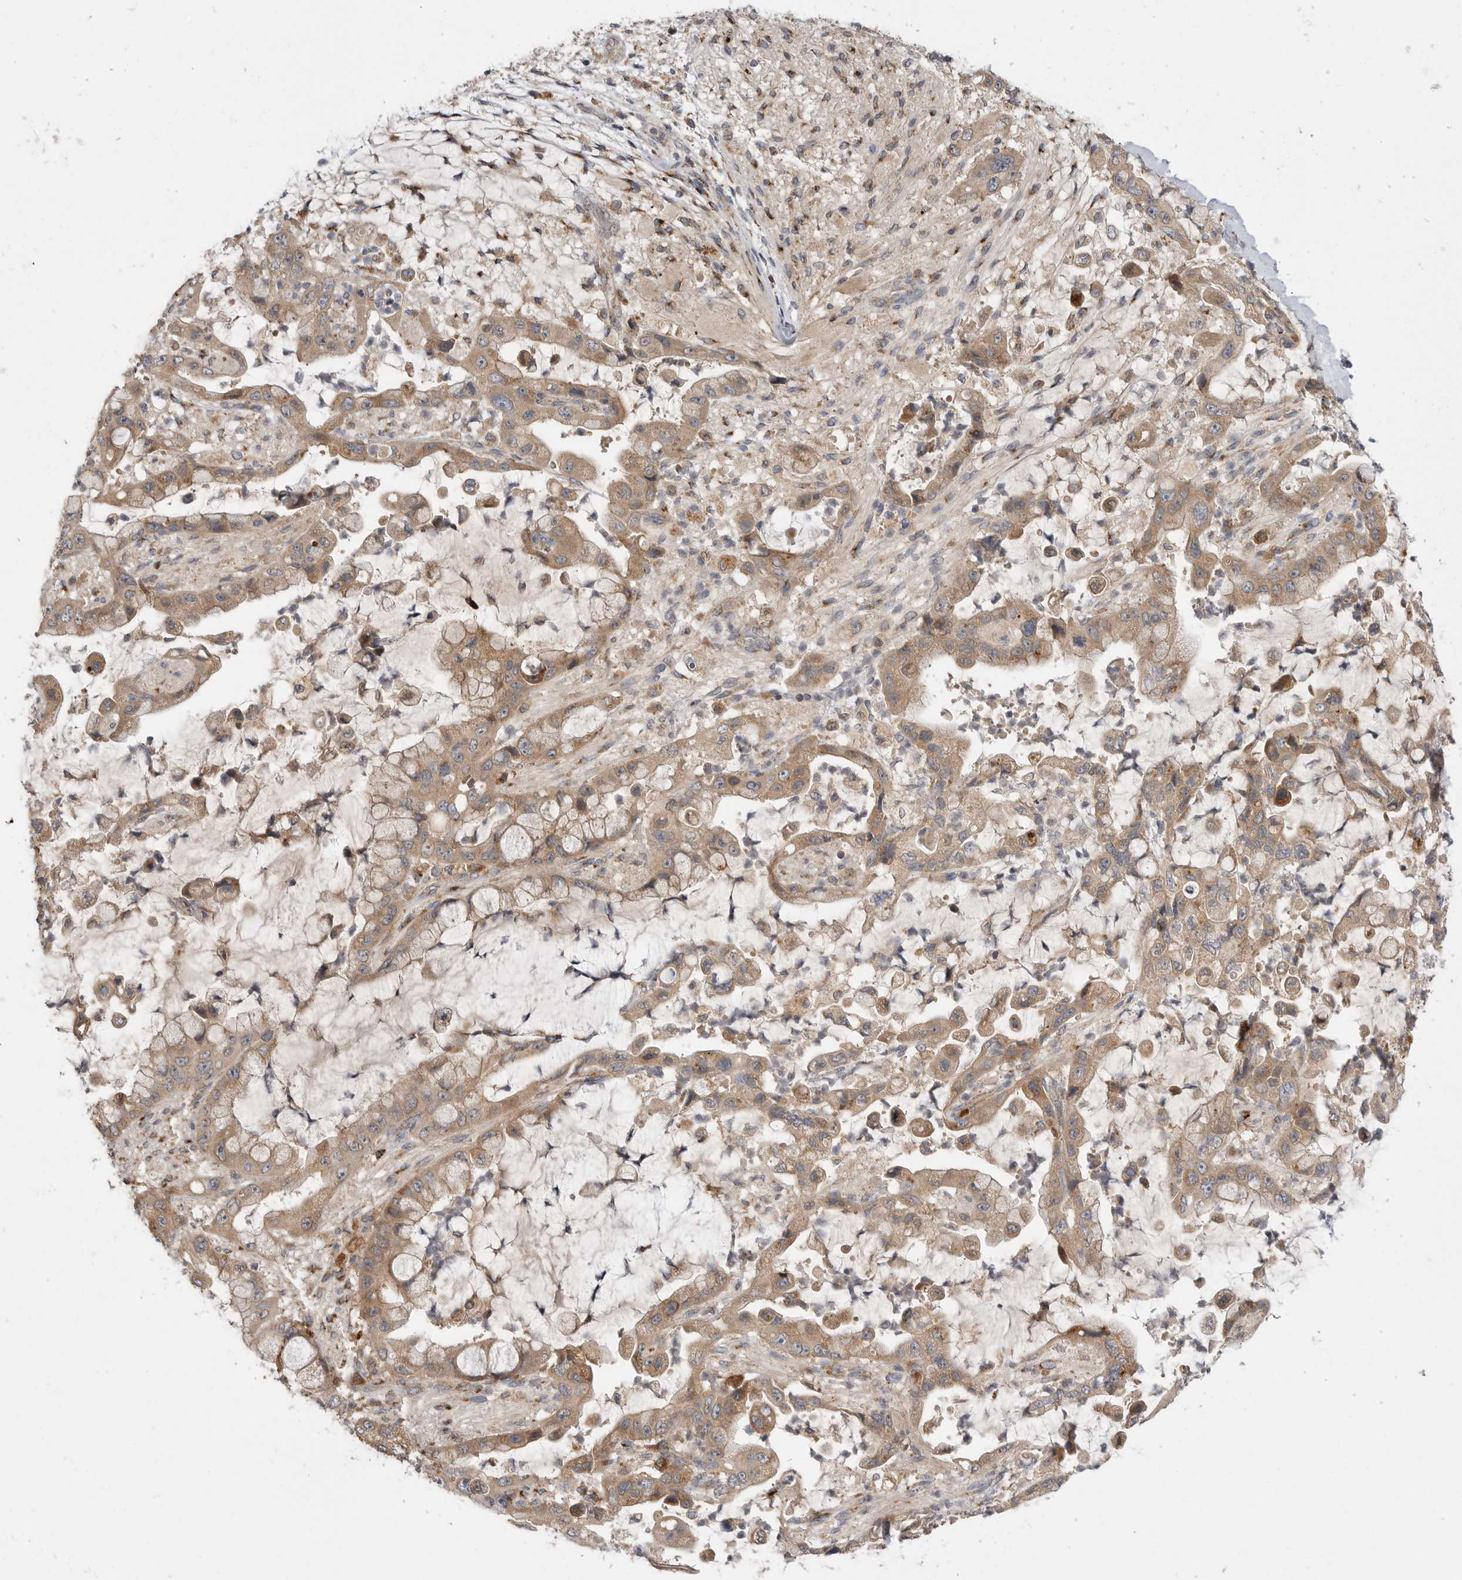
{"staining": {"intensity": "moderate", "quantity": ">75%", "location": "cytoplasmic/membranous"}, "tissue": "liver cancer", "cell_type": "Tumor cells", "image_type": "cancer", "snomed": [{"axis": "morphology", "description": "Cholangiocarcinoma"}, {"axis": "topography", "description": "Liver"}], "caption": "This micrograph reveals immunohistochemistry staining of human liver cholangiocarcinoma, with medium moderate cytoplasmic/membranous positivity in about >75% of tumor cells.", "gene": "GALNS", "patient": {"sex": "female", "age": 54}}